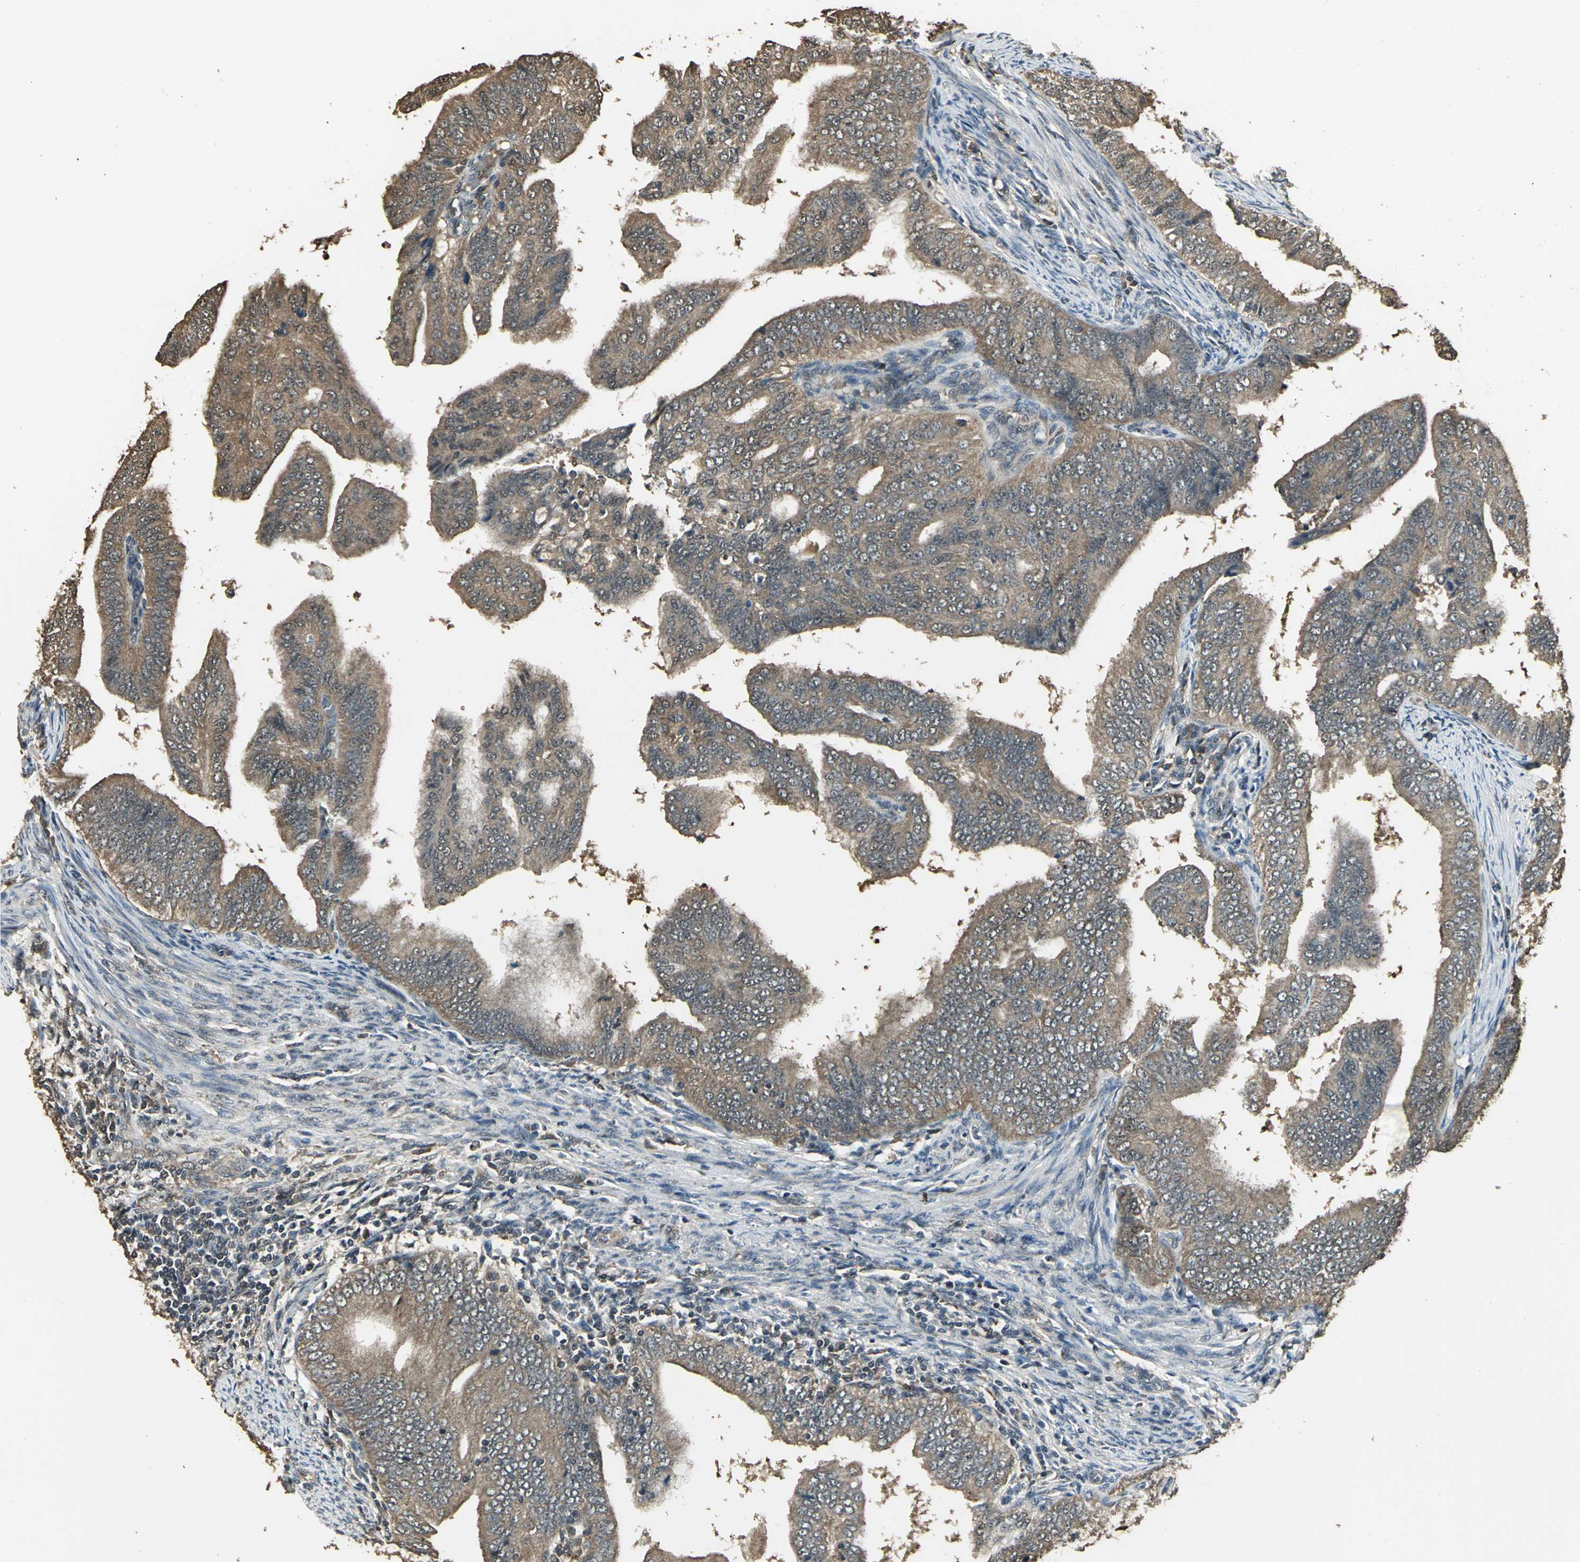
{"staining": {"intensity": "strong", "quantity": ">75%", "location": "cytoplasmic/membranous"}, "tissue": "endometrial cancer", "cell_type": "Tumor cells", "image_type": "cancer", "snomed": [{"axis": "morphology", "description": "Adenocarcinoma, NOS"}, {"axis": "topography", "description": "Endometrium"}], "caption": "This photomicrograph shows immunohistochemistry staining of human endometrial cancer (adenocarcinoma), with high strong cytoplasmic/membranous positivity in about >75% of tumor cells.", "gene": "UCHL5", "patient": {"sex": "female", "age": 58}}